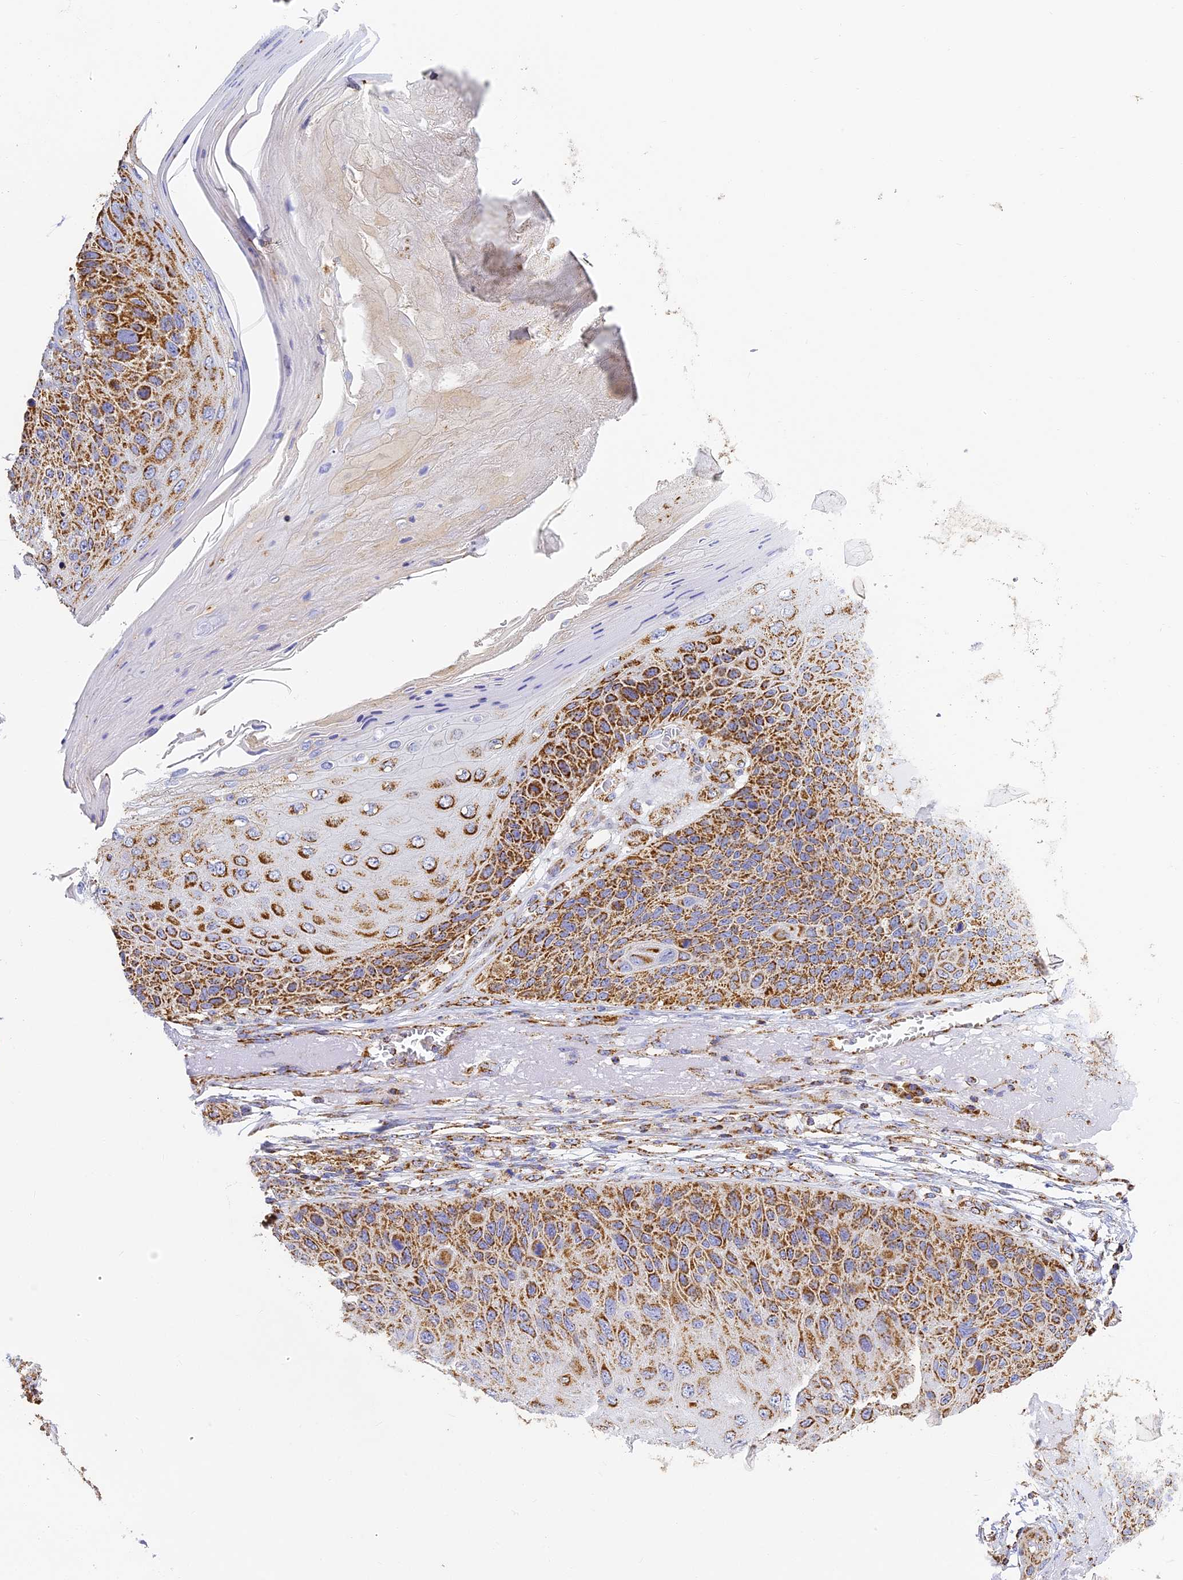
{"staining": {"intensity": "strong", "quantity": ">75%", "location": "cytoplasmic/membranous"}, "tissue": "skin cancer", "cell_type": "Tumor cells", "image_type": "cancer", "snomed": [{"axis": "morphology", "description": "Squamous cell carcinoma, NOS"}, {"axis": "topography", "description": "Skin"}], "caption": "IHC micrograph of neoplastic tissue: human skin squamous cell carcinoma stained using IHC displays high levels of strong protein expression localized specifically in the cytoplasmic/membranous of tumor cells, appearing as a cytoplasmic/membranous brown color.", "gene": "COX6C", "patient": {"sex": "female", "age": 88}}